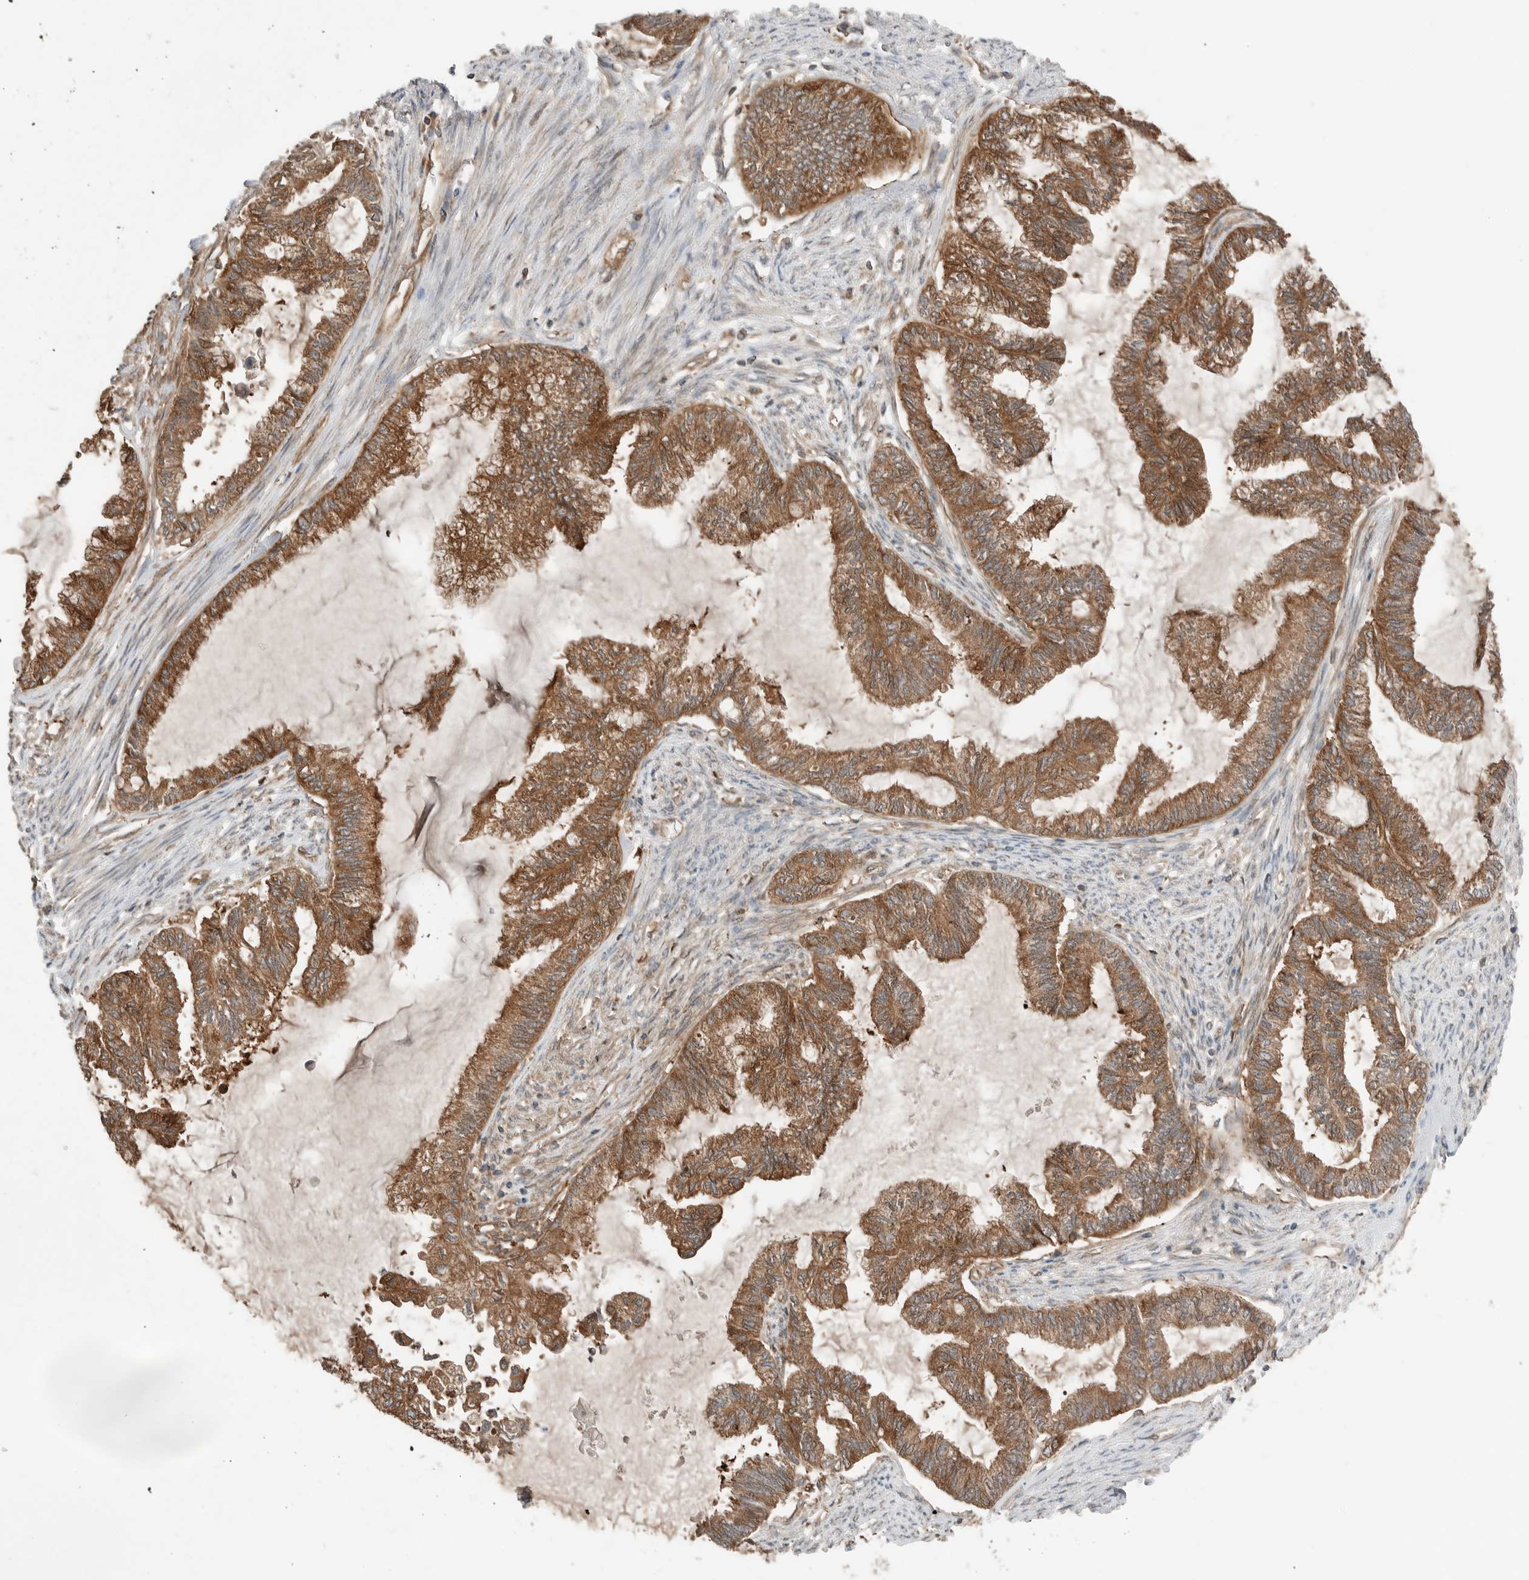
{"staining": {"intensity": "strong", "quantity": ">75%", "location": "cytoplasmic/membranous"}, "tissue": "endometrial cancer", "cell_type": "Tumor cells", "image_type": "cancer", "snomed": [{"axis": "morphology", "description": "Adenocarcinoma, NOS"}, {"axis": "topography", "description": "Endometrium"}], "caption": "The micrograph reveals staining of endometrial adenocarcinoma, revealing strong cytoplasmic/membranous protein positivity (brown color) within tumor cells.", "gene": "XPNPEP1", "patient": {"sex": "female", "age": 86}}